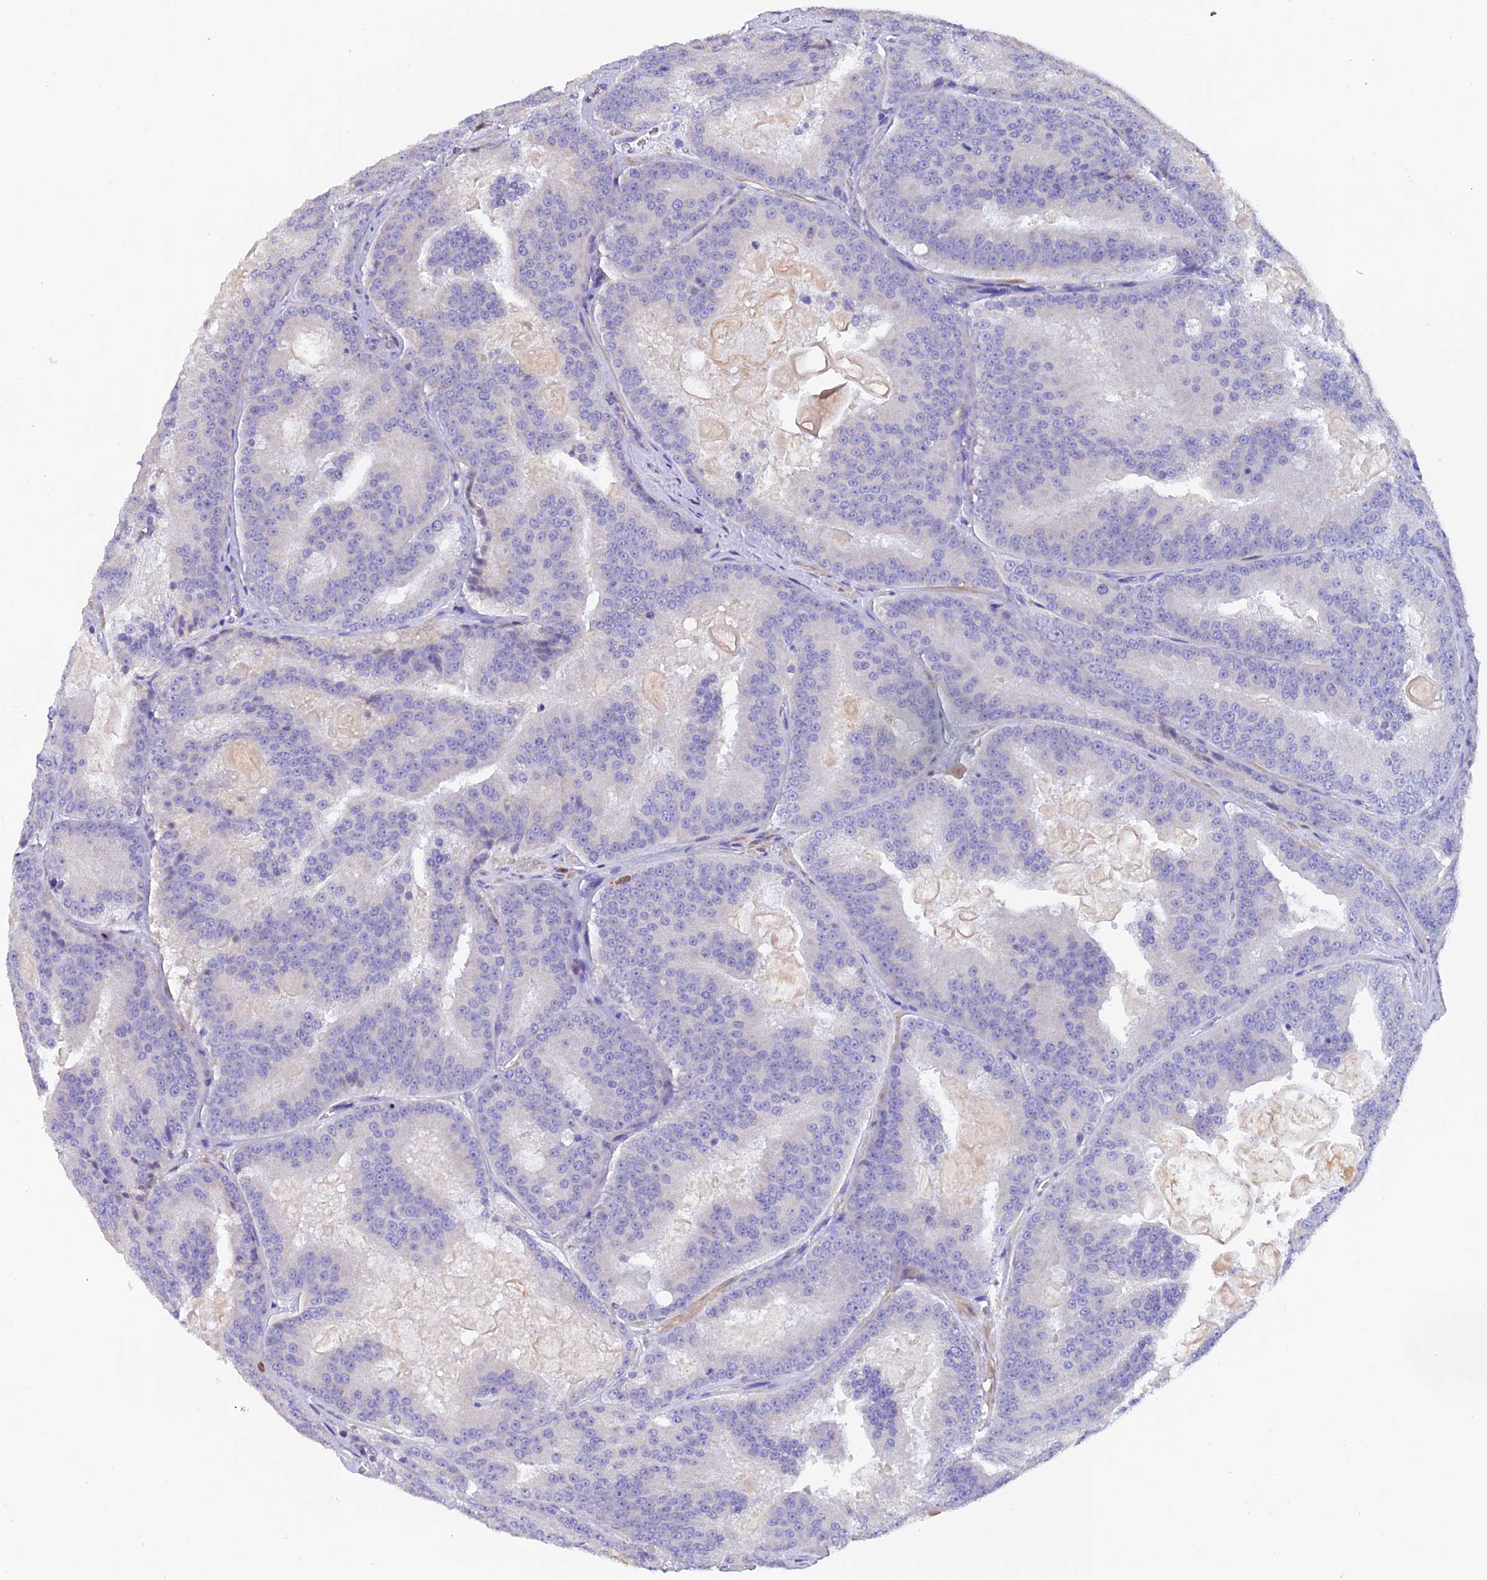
{"staining": {"intensity": "negative", "quantity": "none", "location": "none"}, "tissue": "prostate cancer", "cell_type": "Tumor cells", "image_type": "cancer", "snomed": [{"axis": "morphology", "description": "Adenocarcinoma, High grade"}, {"axis": "topography", "description": "Prostate"}], "caption": "Protein analysis of prostate cancer displays no significant staining in tumor cells.", "gene": "LPXN", "patient": {"sex": "male", "age": 61}}